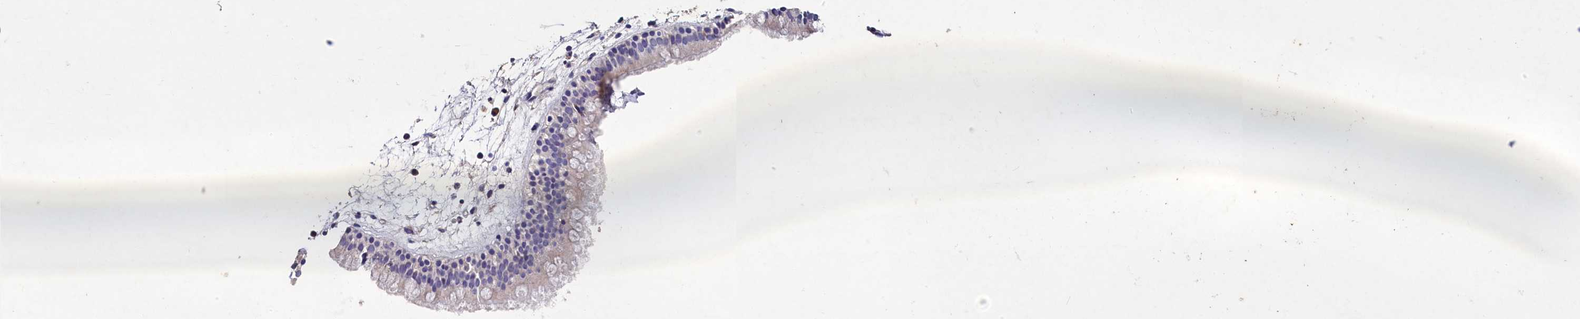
{"staining": {"intensity": "weak", "quantity": "<25%", "location": "cytoplasmic/membranous"}, "tissue": "nasopharynx", "cell_type": "Respiratory epithelial cells", "image_type": "normal", "snomed": [{"axis": "morphology", "description": "Normal tissue, NOS"}, {"axis": "topography", "description": "Nasopharynx"}], "caption": "The immunohistochemistry (IHC) photomicrograph has no significant positivity in respiratory epithelial cells of nasopharynx.", "gene": "ST7L", "patient": {"sex": "male", "age": 82}}